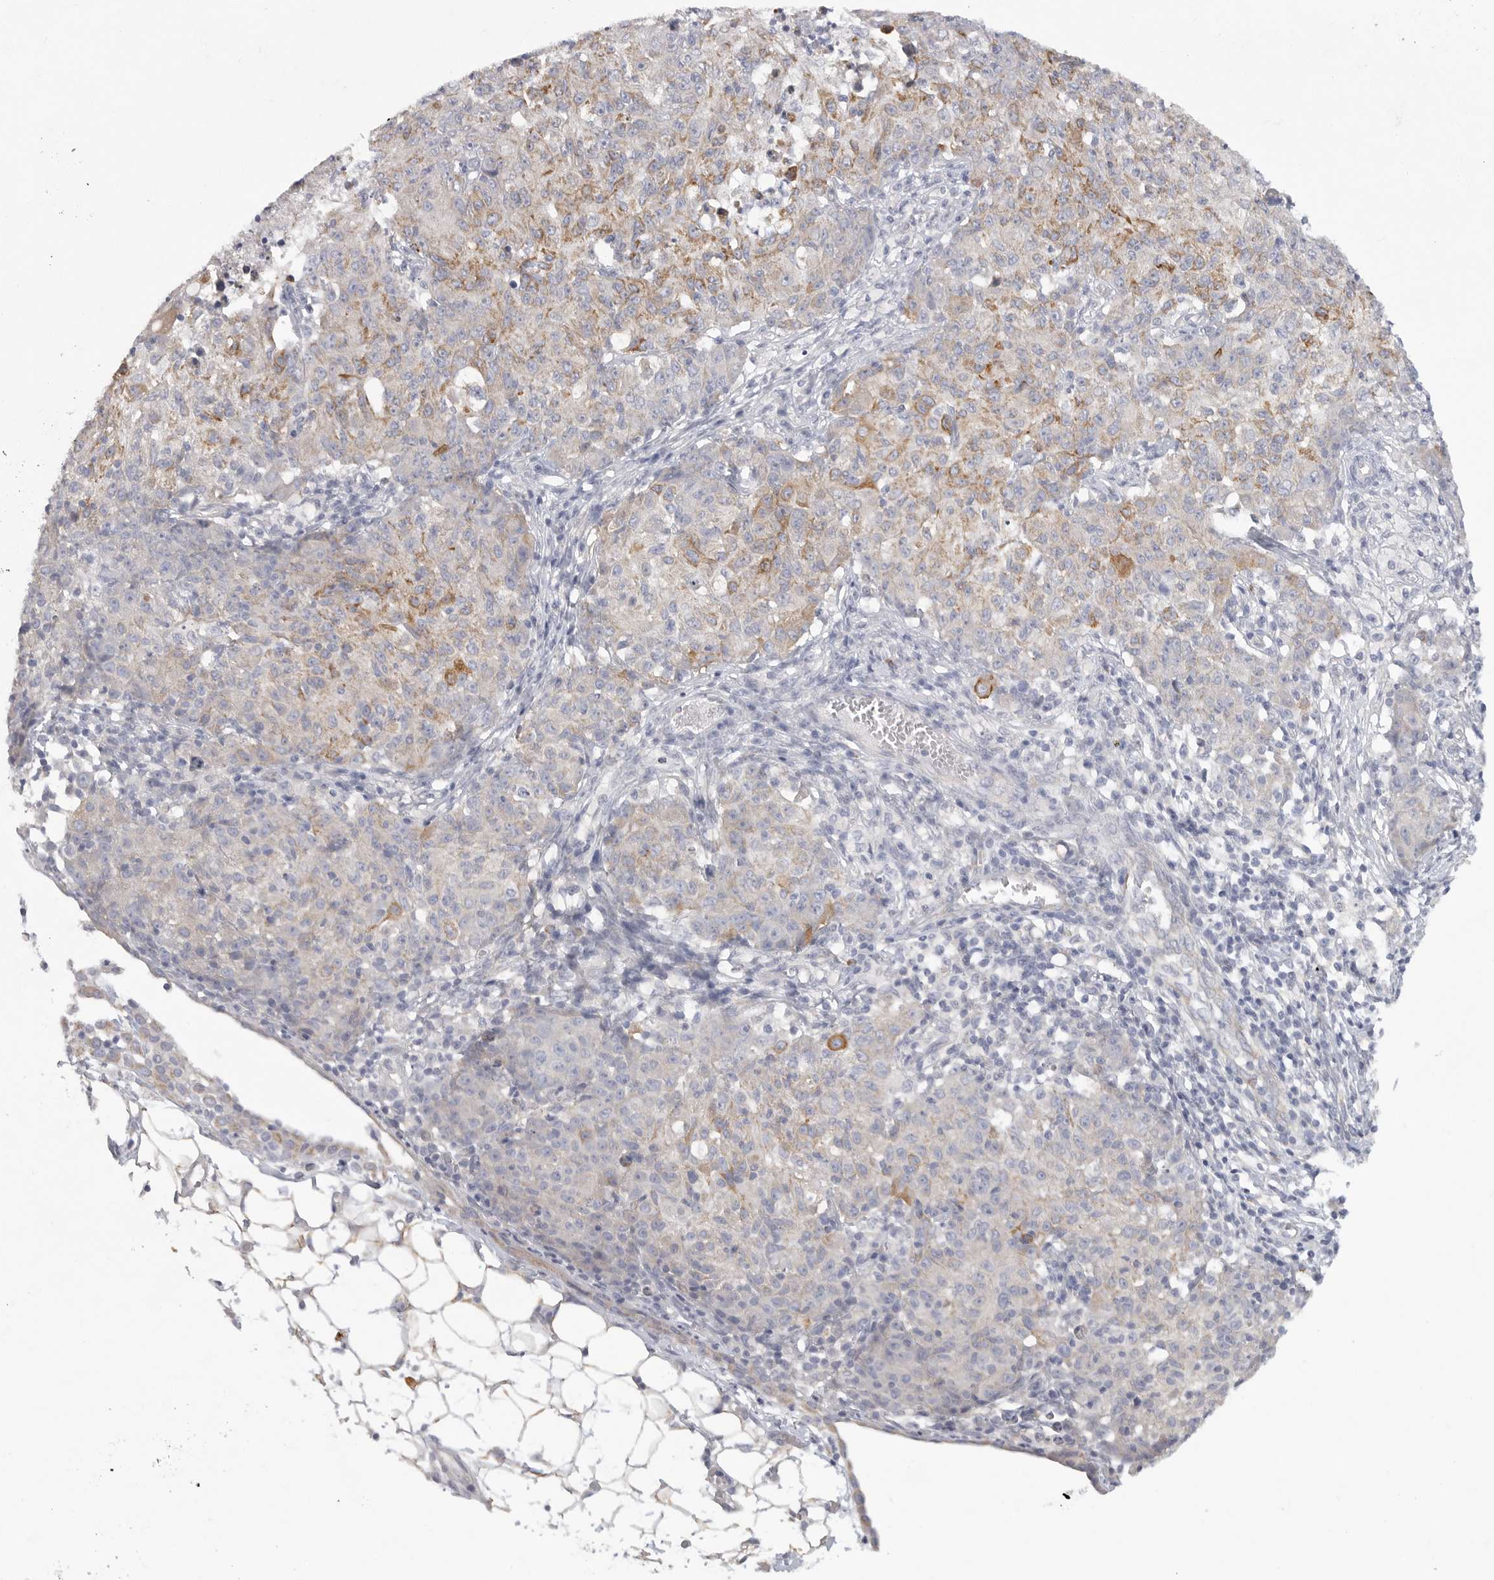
{"staining": {"intensity": "moderate", "quantity": "<25%", "location": "cytoplasmic/membranous"}, "tissue": "ovarian cancer", "cell_type": "Tumor cells", "image_type": "cancer", "snomed": [{"axis": "morphology", "description": "Carcinoma, endometroid"}, {"axis": "topography", "description": "Ovary"}], "caption": "About <25% of tumor cells in endometroid carcinoma (ovarian) show moderate cytoplasmic/membranous protein positivity as visualized by brown immunohistochemical staining.", "gene": "ELP3", "patient": {"sex": "female", "age": 42}}